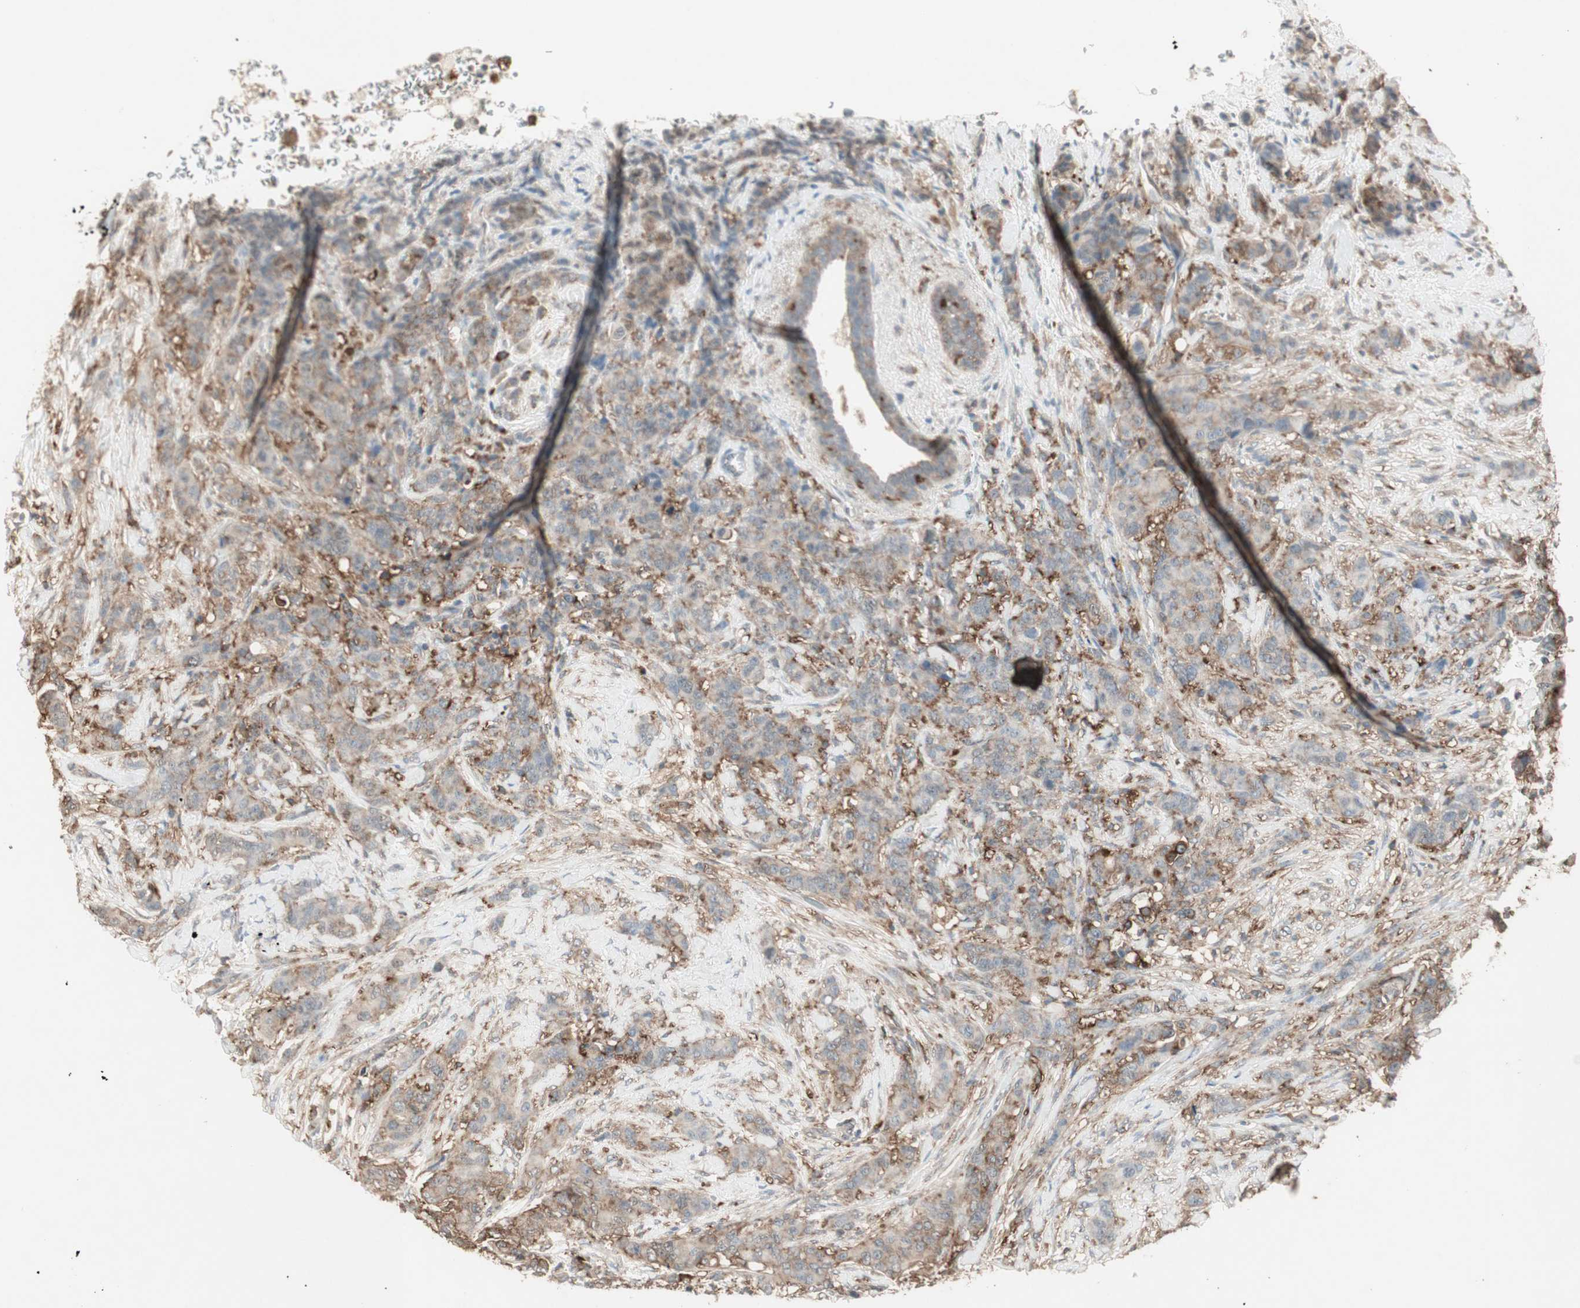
{"staining": {"intensity": "moderate", "quantity": ">75%", "location": "cytoplasmic/membranous"}, "tissue": "breast cancer", "cell_type": "Tumor cells", "image_type": "cancer", "snomed": [{"axis": "morphology", "description": "Duct carcinoma"}, {"axis": "topography", "description": "Breast"}], "caption": "This photomicrograph demonstrates breast cancer (invasive ductal carcinoma) stained with immunohistochemistry (IHC) to label a protein in brown. The cytoplasmic/membranous of tumor cells show moderate positivity for the protein. Nuclei are counter-stained blue.", "gene": "MMP3", "patient": {"sex": "female", "age": 40}}